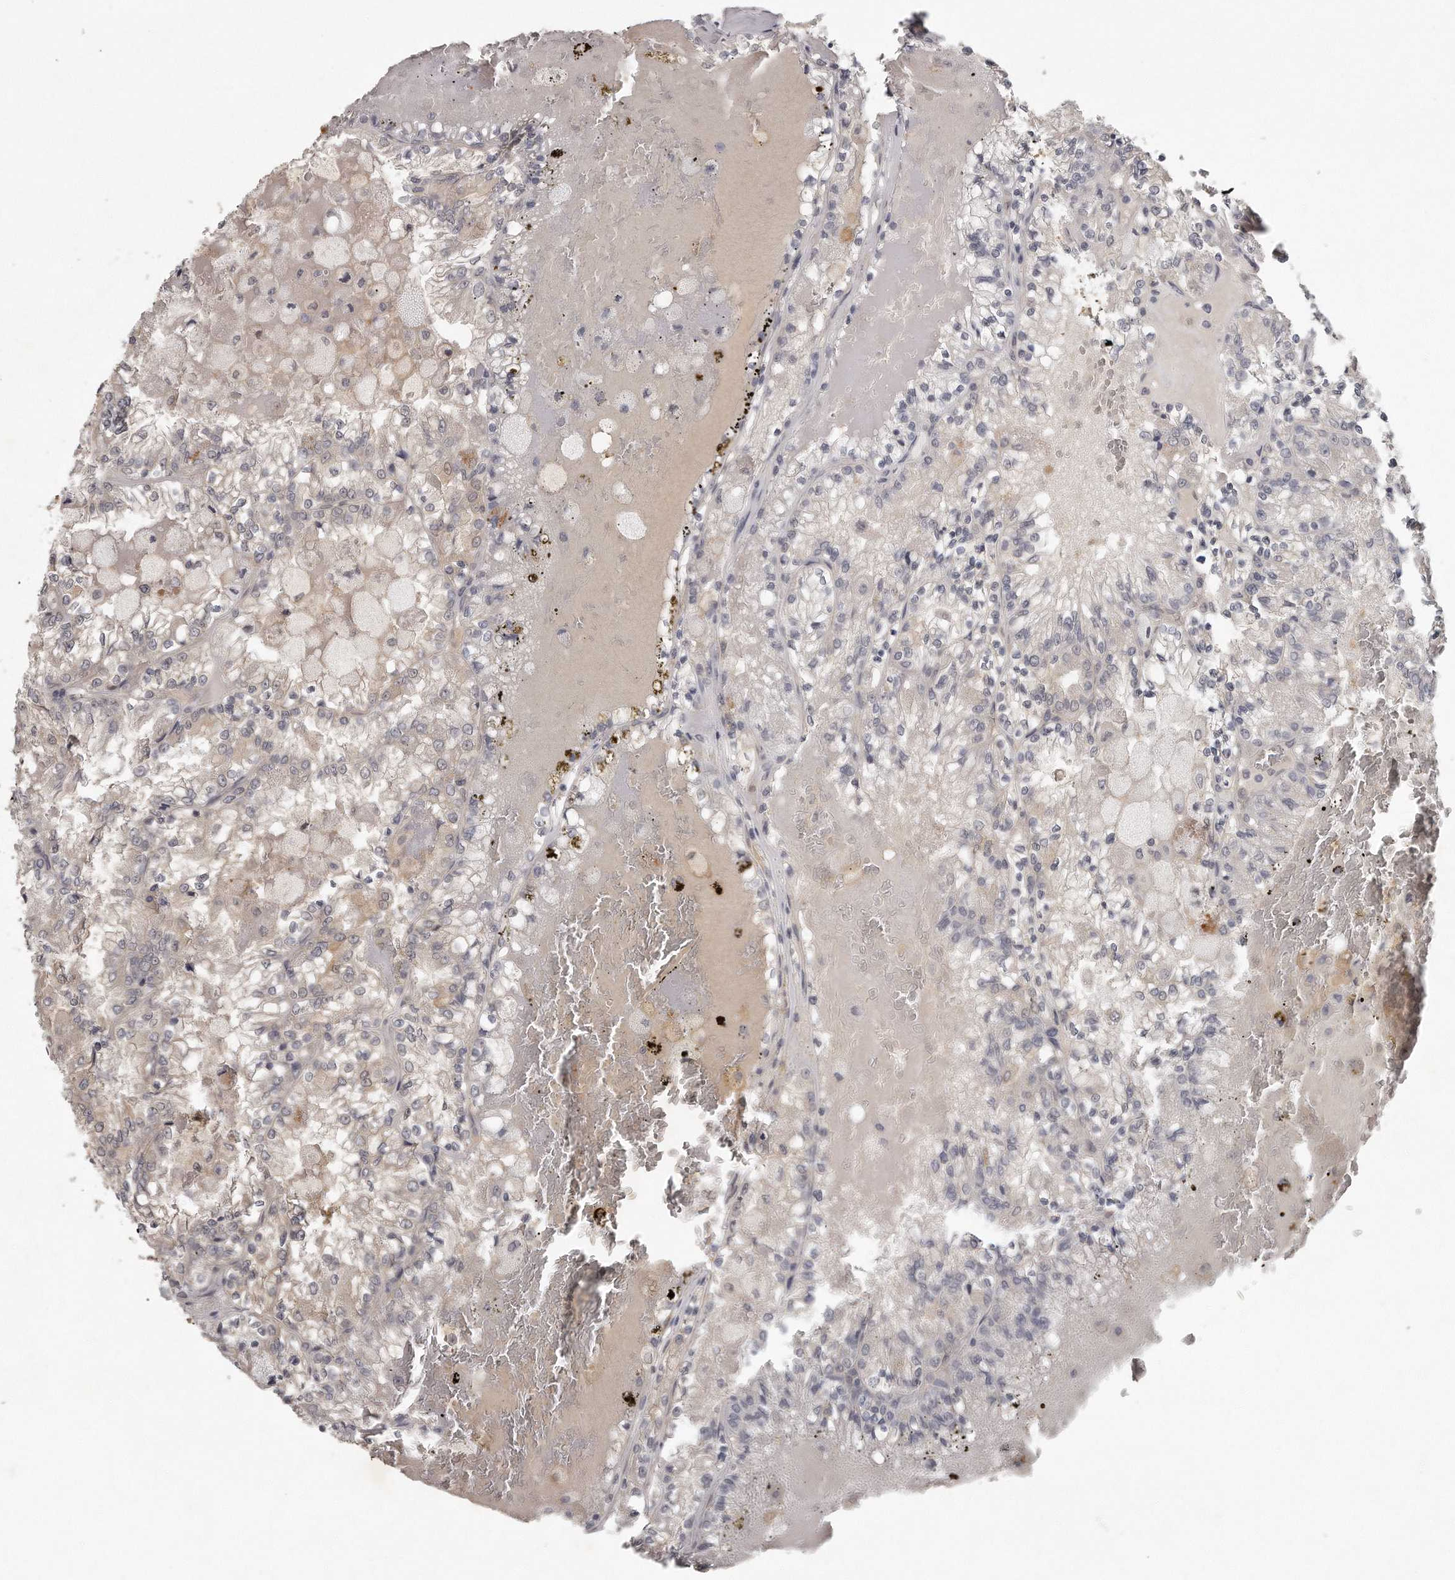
{"staining": {"intensity": "negative", "quantity": "none", "location": "none"}, "tissue": "renal cancer", "cell_type": "Tumor cells", "image_type": "cancer", "snomed": [{"axis": "morphology", "description": "Adenocarcinoma, NOS"}, {"axis": "topography", "description": "Kidney"}], "caption": "This is an immunohistochemistry micrograph of human renal cancer. There is no positivity in tumor cells.", "gene": "GGCT", "patient": {"sex": "female", "age": 56}}